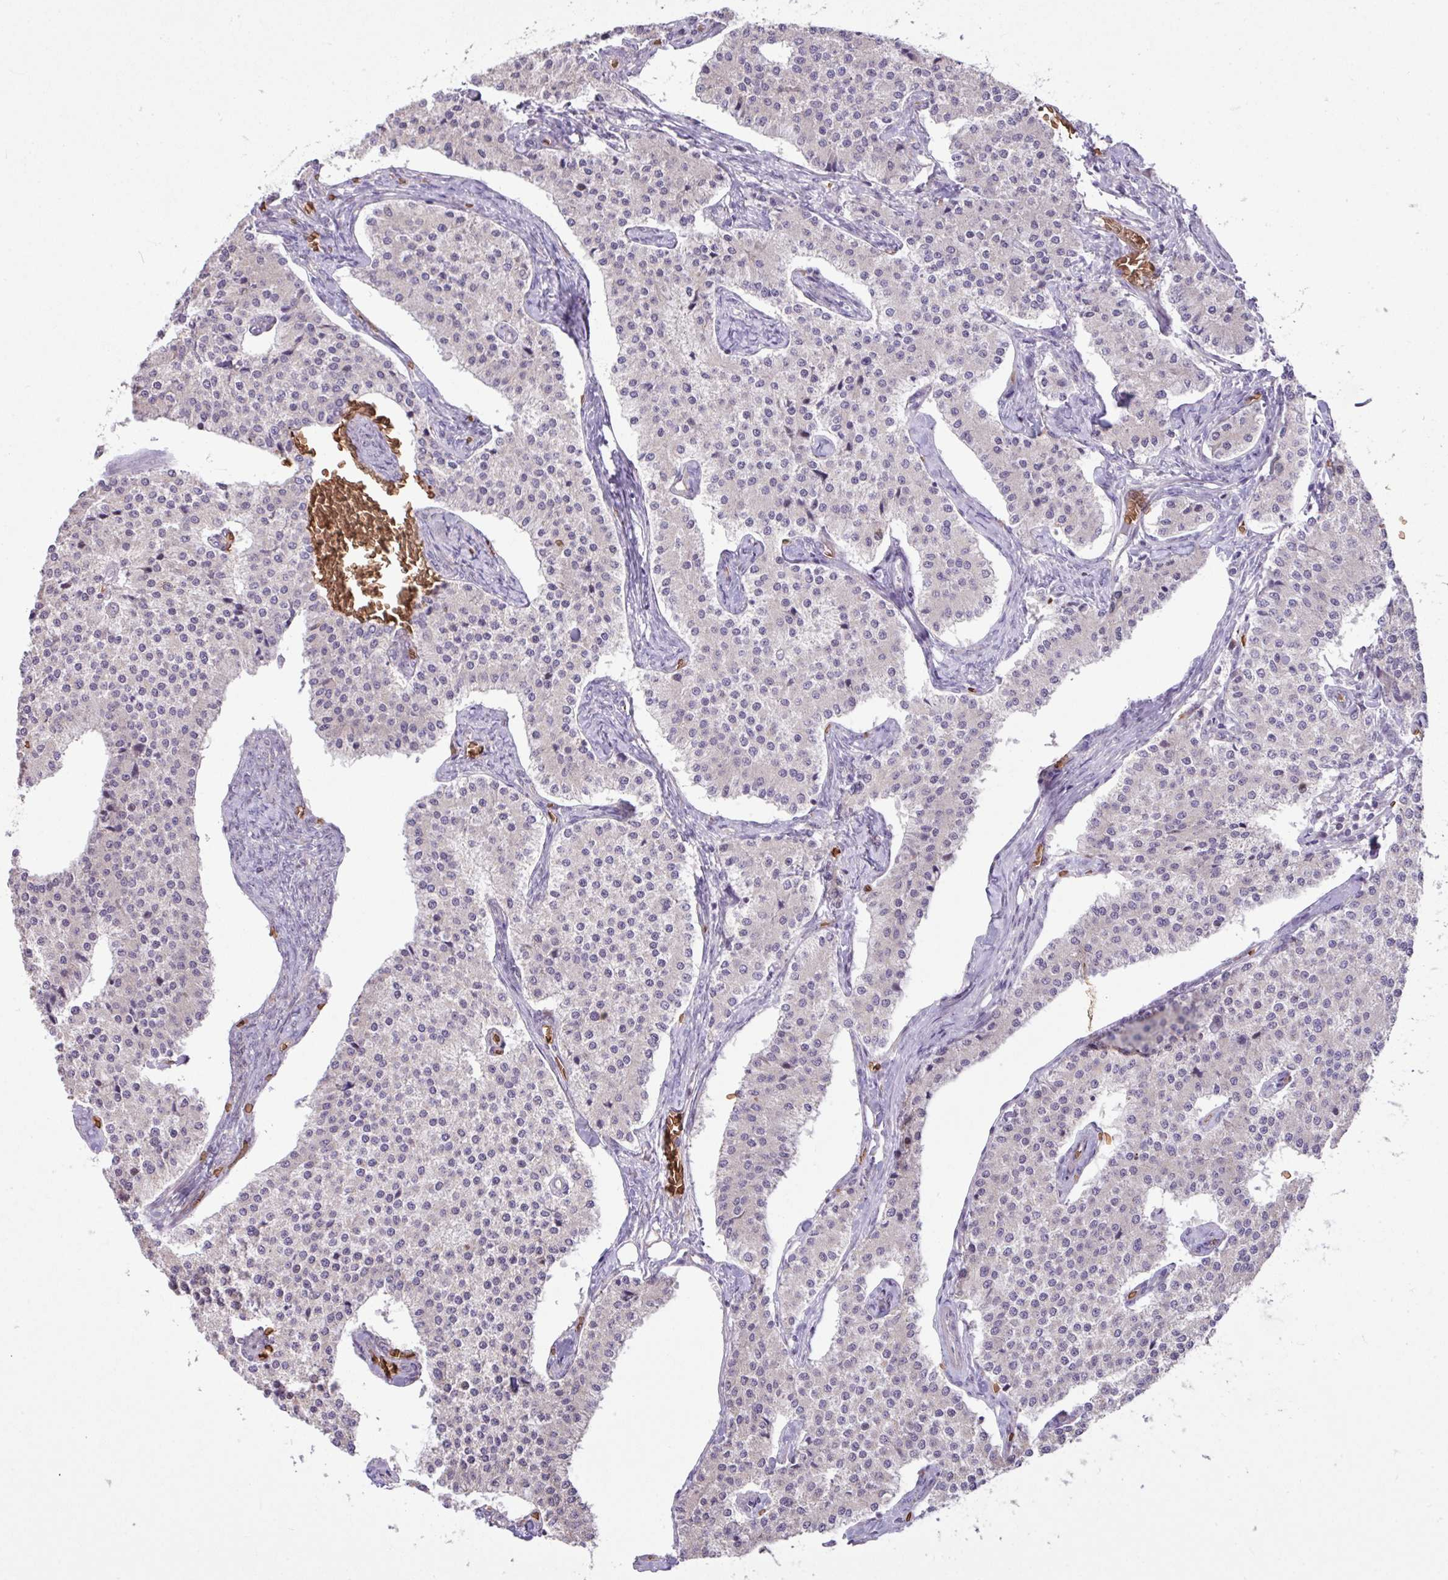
{"staining": {"intensity": "negative", "quantity": "none", "location": "none"}, "tissue": "carcinoid", "cell_type": "Tumor cells", "image_type": "cancer", "snomed": [{"axis": "morphology", "description": "Carcinoid, malignant, NOS"}, {"axis": "topography", "description": "Colon"}], "caption": "This micrograph is of carcinoid stained with immunohistochemistry (IHC) to label a protein in brown with the nuclei are counter-stained blue. There is no positivity in tumor cells.", "gene": "RAD21L1", "patient": {"sex": "female", "age": 52}}